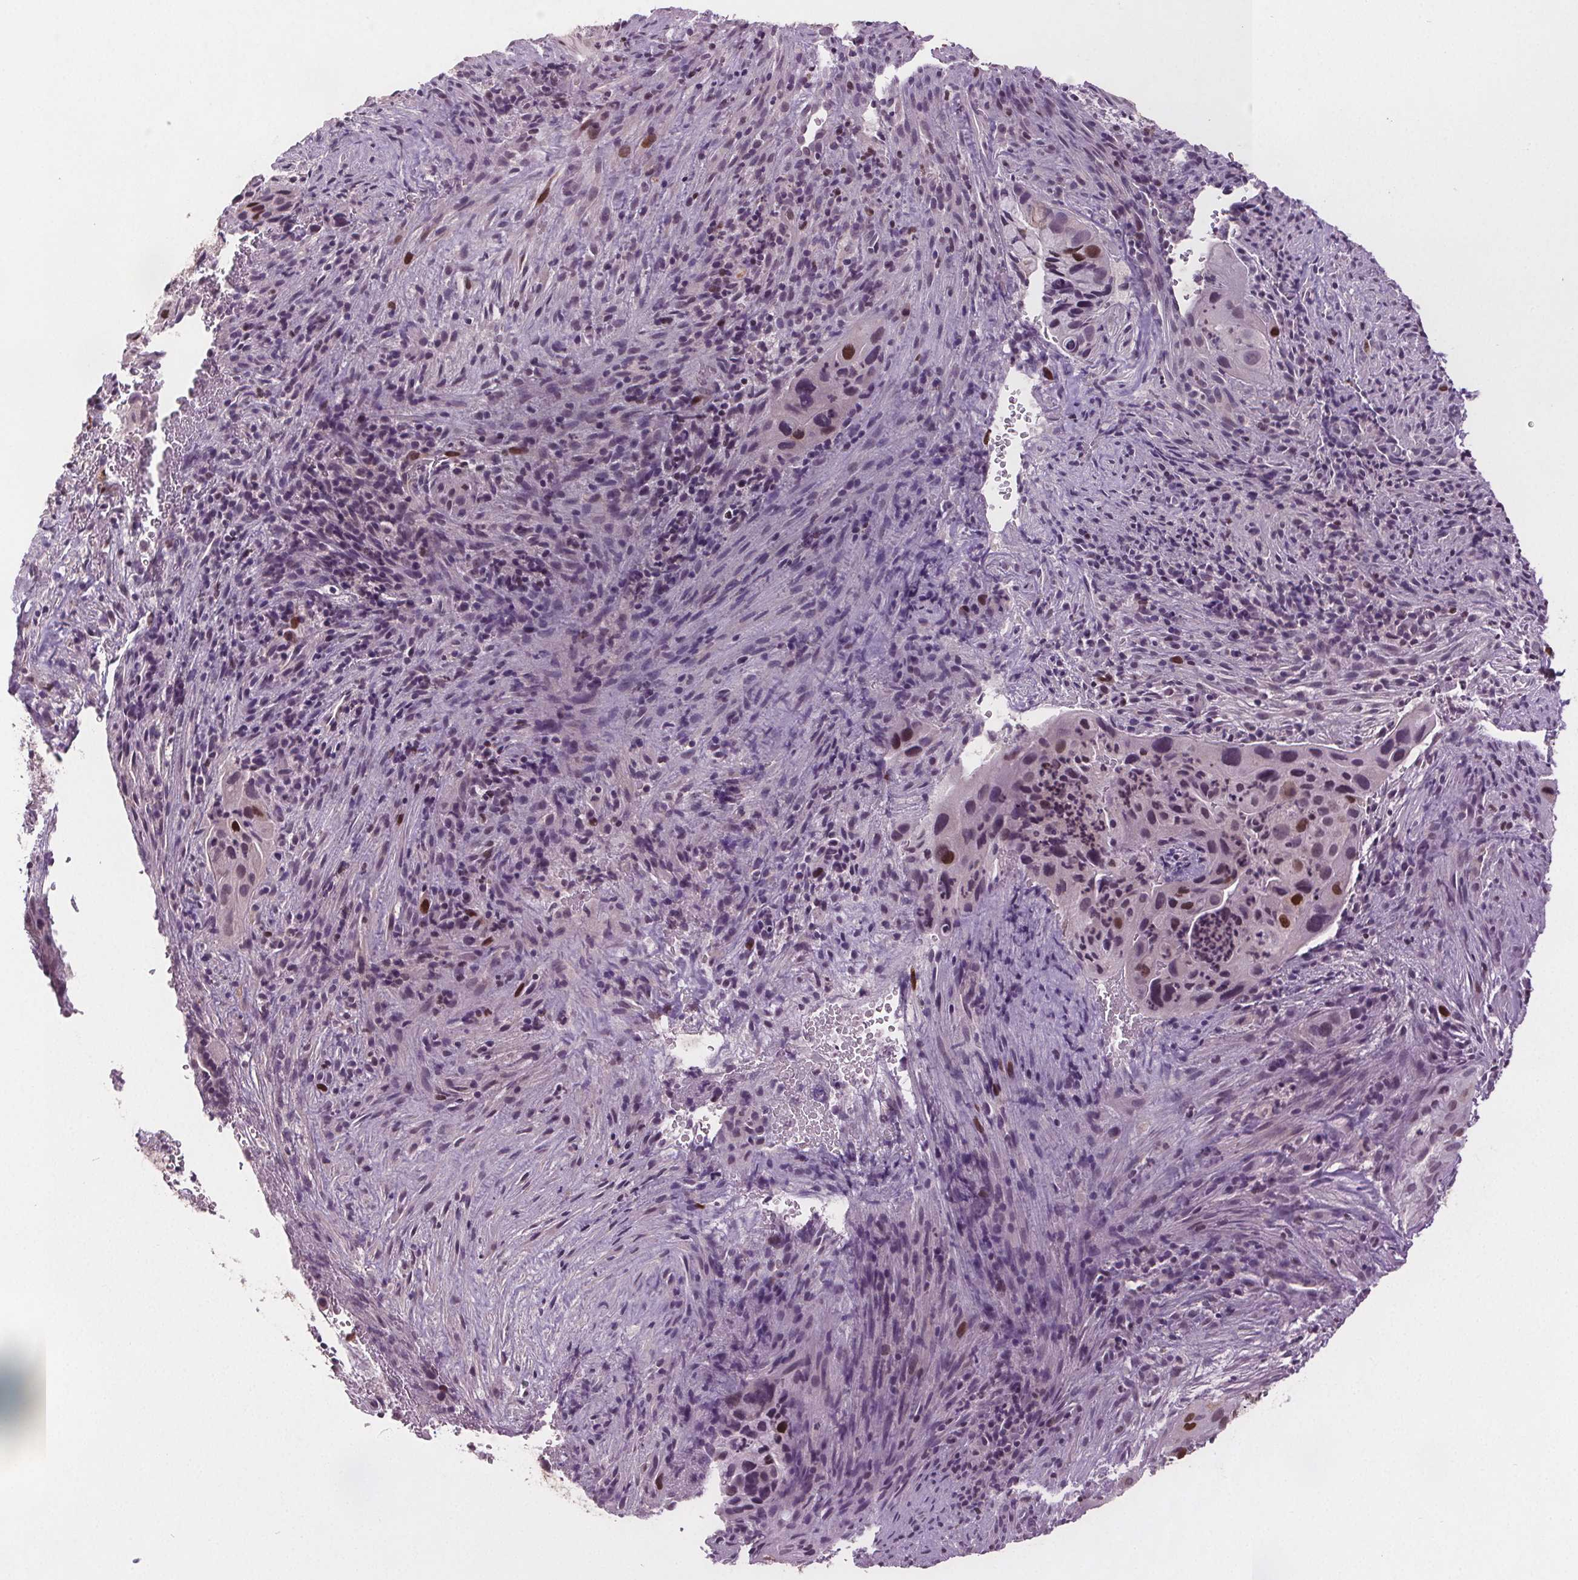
{"staining": {"intensity": "moderate", "quantity": "<25%", "location": "nuclear"}, "tissue": "cervical cancer", "cell_type": "Tumor cells", "image_type": "cancer", "snomed": [{"axis": "morphology", "description": "Squamous cell carcinoma, NOS"}, {"axis": "topography", "description": "Cervix"}], "caption": "Tumor cells reveal moderate nuclear staining in approximately <25% of cells in squamous cell carcinoma (cervical).", "gene": "CENPF", "patient": {"sex": "female", "age": 38}}